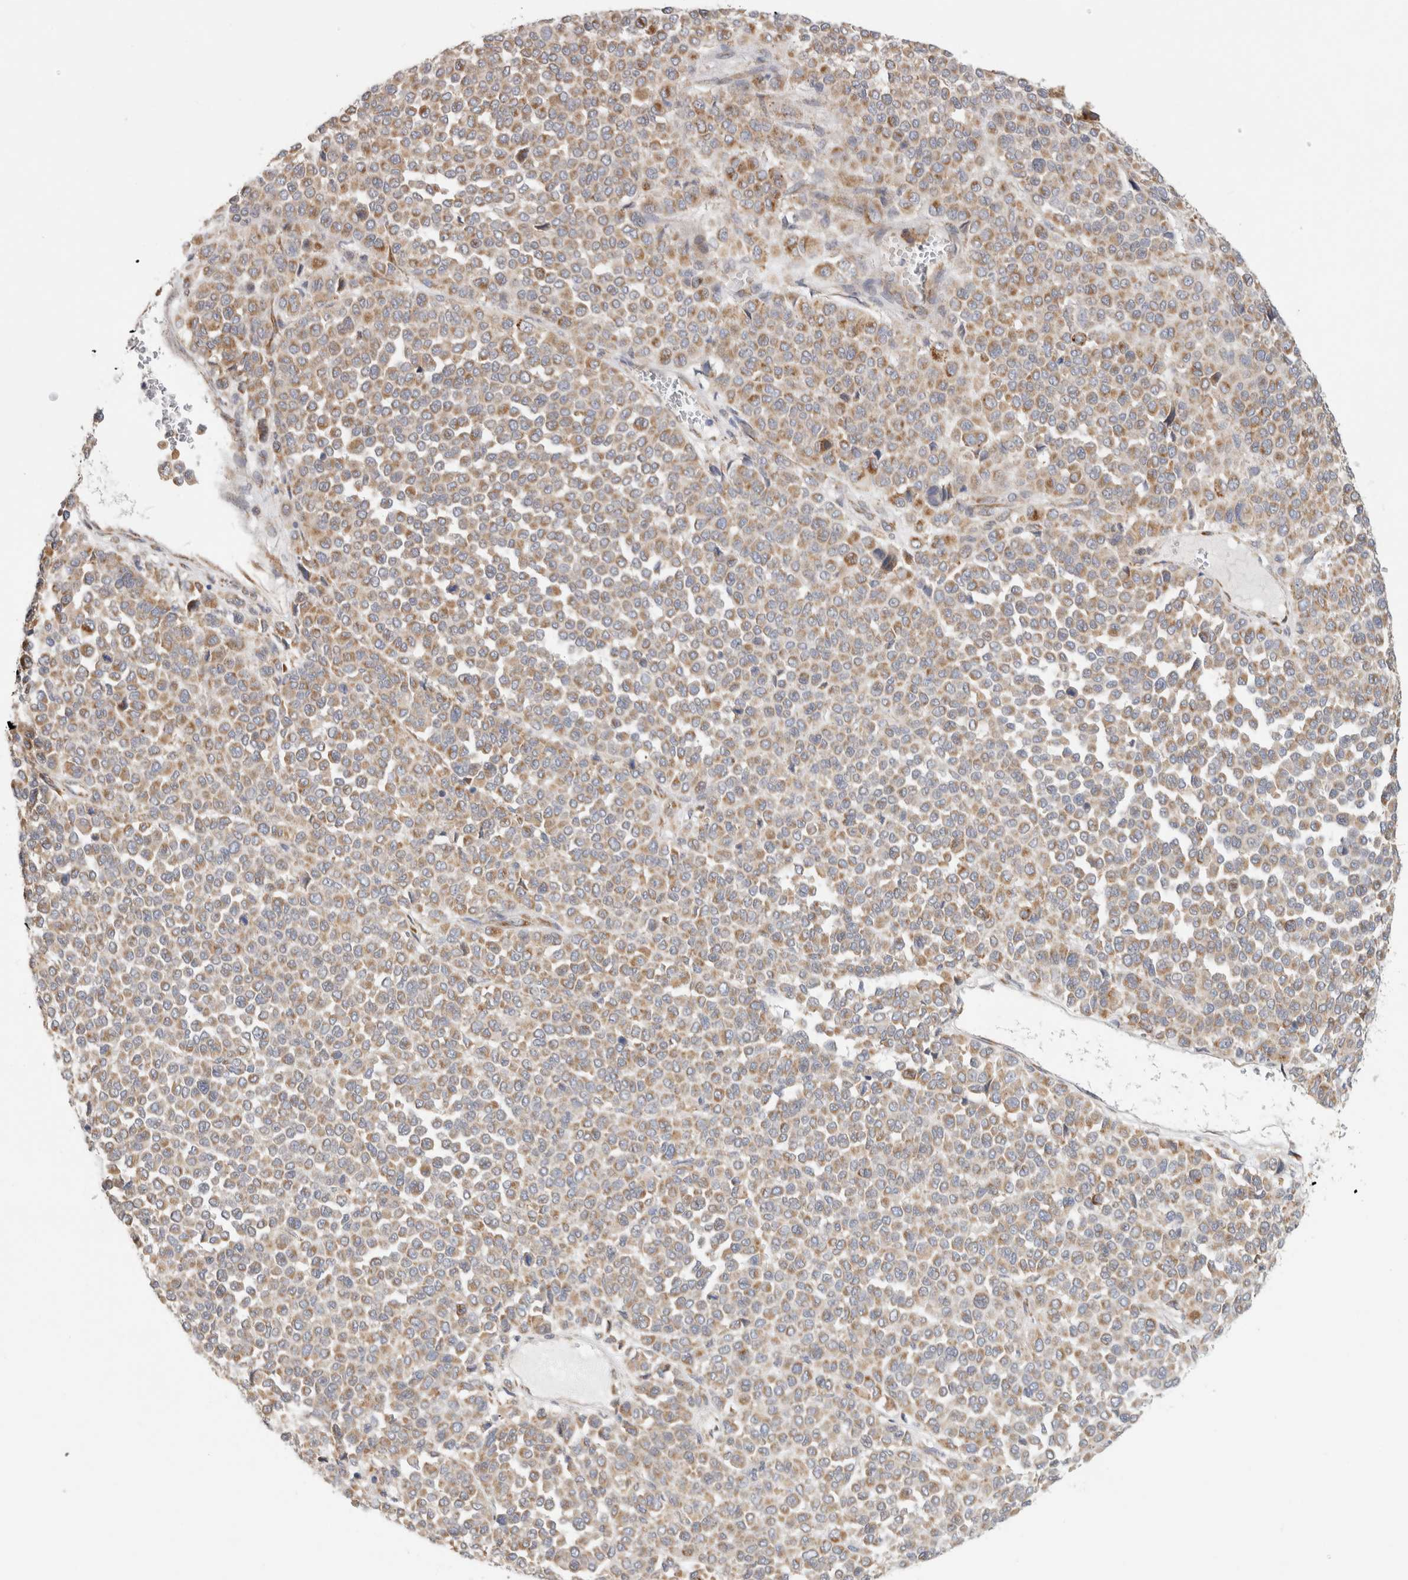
{"staining": {"intensity": "weak", "quantity": ">75%", "location": "cytoplasmic/membranous"}, "tissue": "melanoma", "cell_type": "Tumor cells", "image_type": "cancer", "snomed": [{"axis": "morphology", "description": "Malignant melanoma, Metastatic site"}, {"axis": "topography", "description": "Pancreas"}], "caption": "A high-resolution image shows immunohistochemistry (IHC) staining of melanoma, which demonstrates weak cytoplasmic/membranous staining in approximately >75% of tumor cells. (Stains: DAB in brown, nuclei in blue, Microscopy: brightfield microscopy at high magnification).", "gene": "RPN2", "patient": {"sex": "female", "age": 30}}